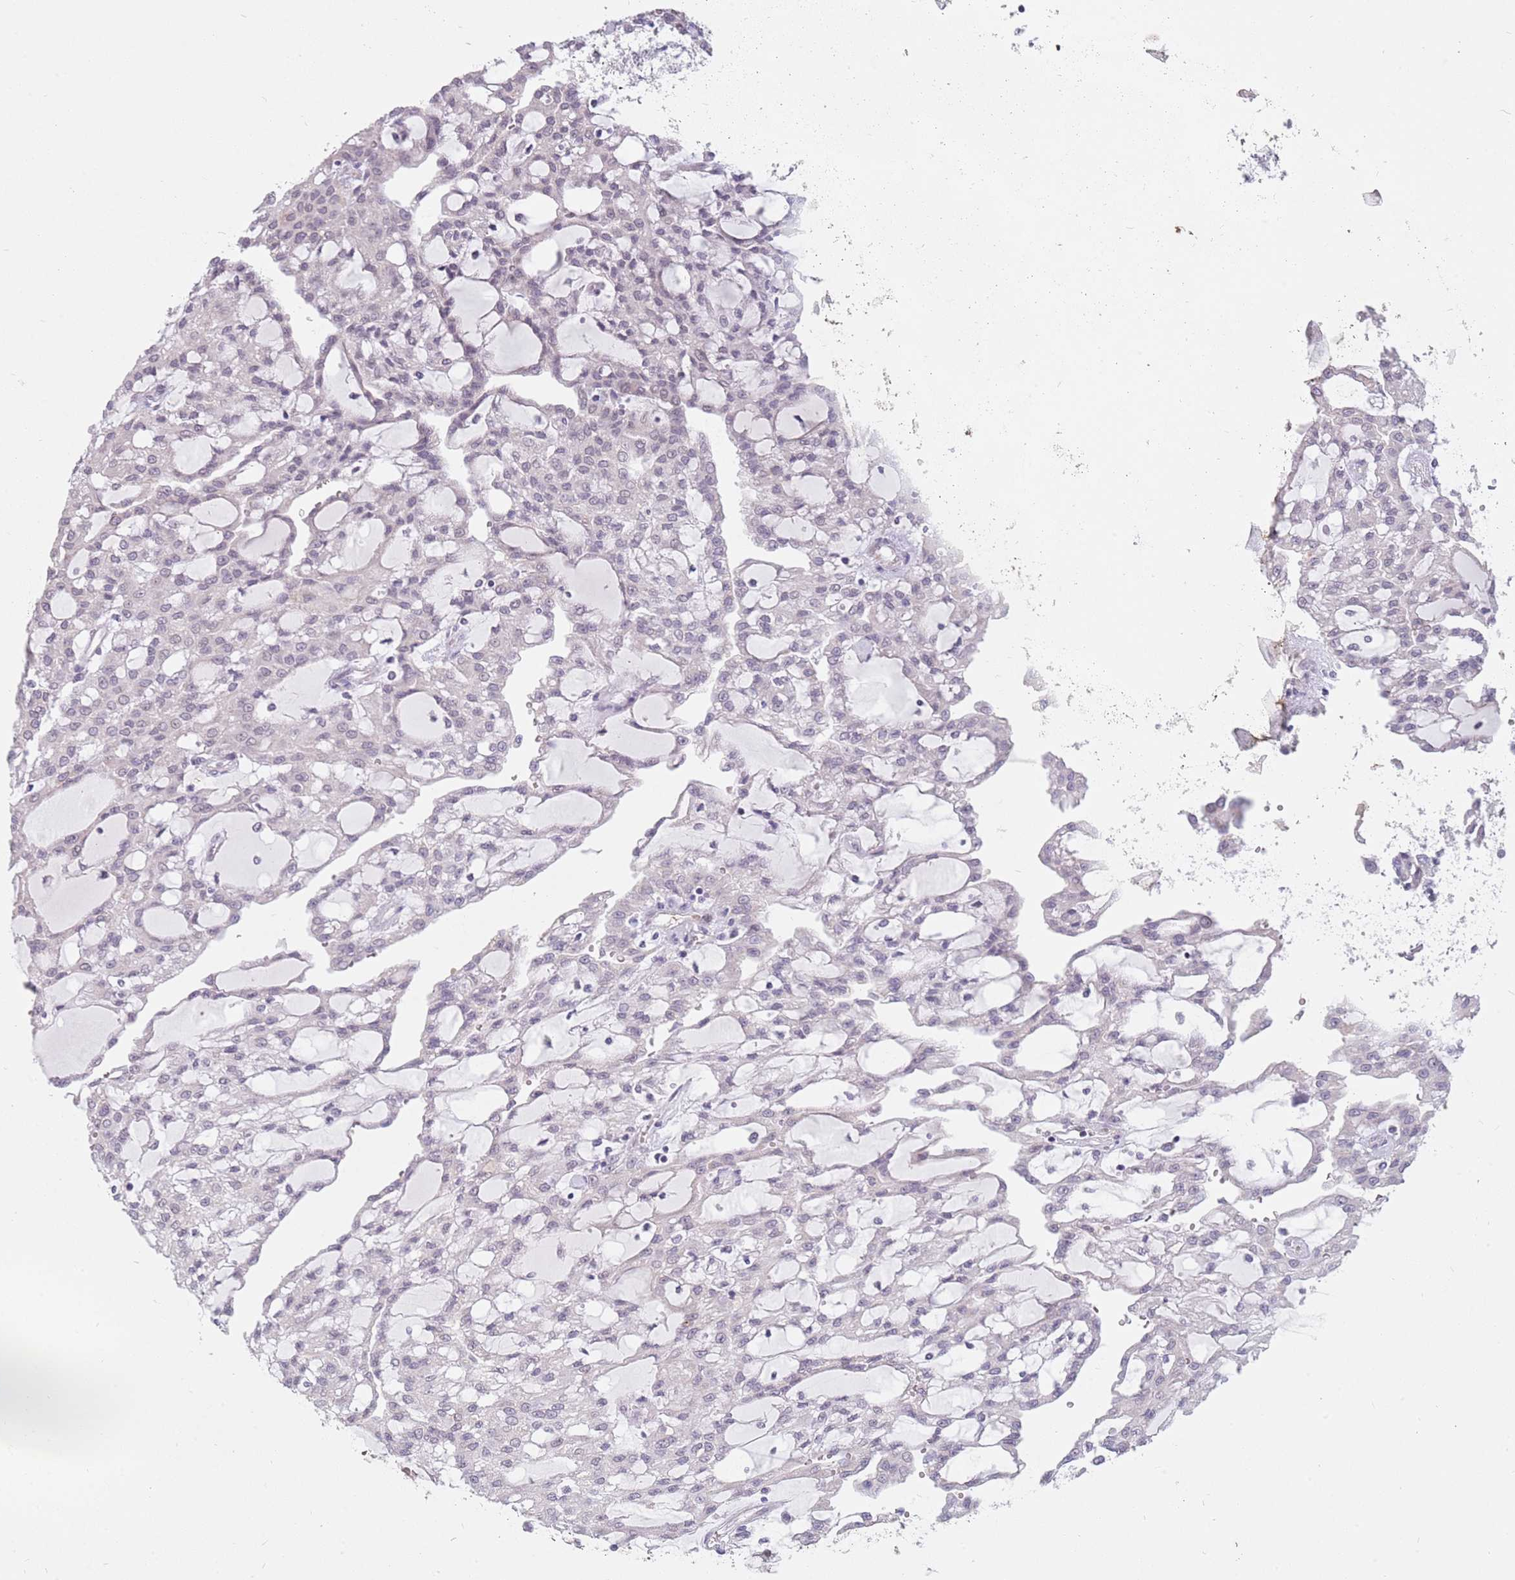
{"staining": {"intensity": "negative", "quantity": "none", "location": "none"}, "tissue": "renal cancer", "cell_type": "Tumor cells", "image_type": "cancer", "snomed": [{"axis": "morphology", "description": "Adenocarcinoma, NOS"}, {"axis": "topography", "description": "Kidney"}], "caption": "High magnification brightfield microscopy of renal cancer stained with DAB (3,3'-diaminobenzidine) (brown) and counterstained with hematoxylin (blue): tumor cells show no significant expression. The staining is performed using DAB (3,3'-diaminobenzidine) brown chromogen with nuclei counter-stained in using hematoxylin.", "gene": "ZNF574", "patient": {"sex": "male", "age": 63}}